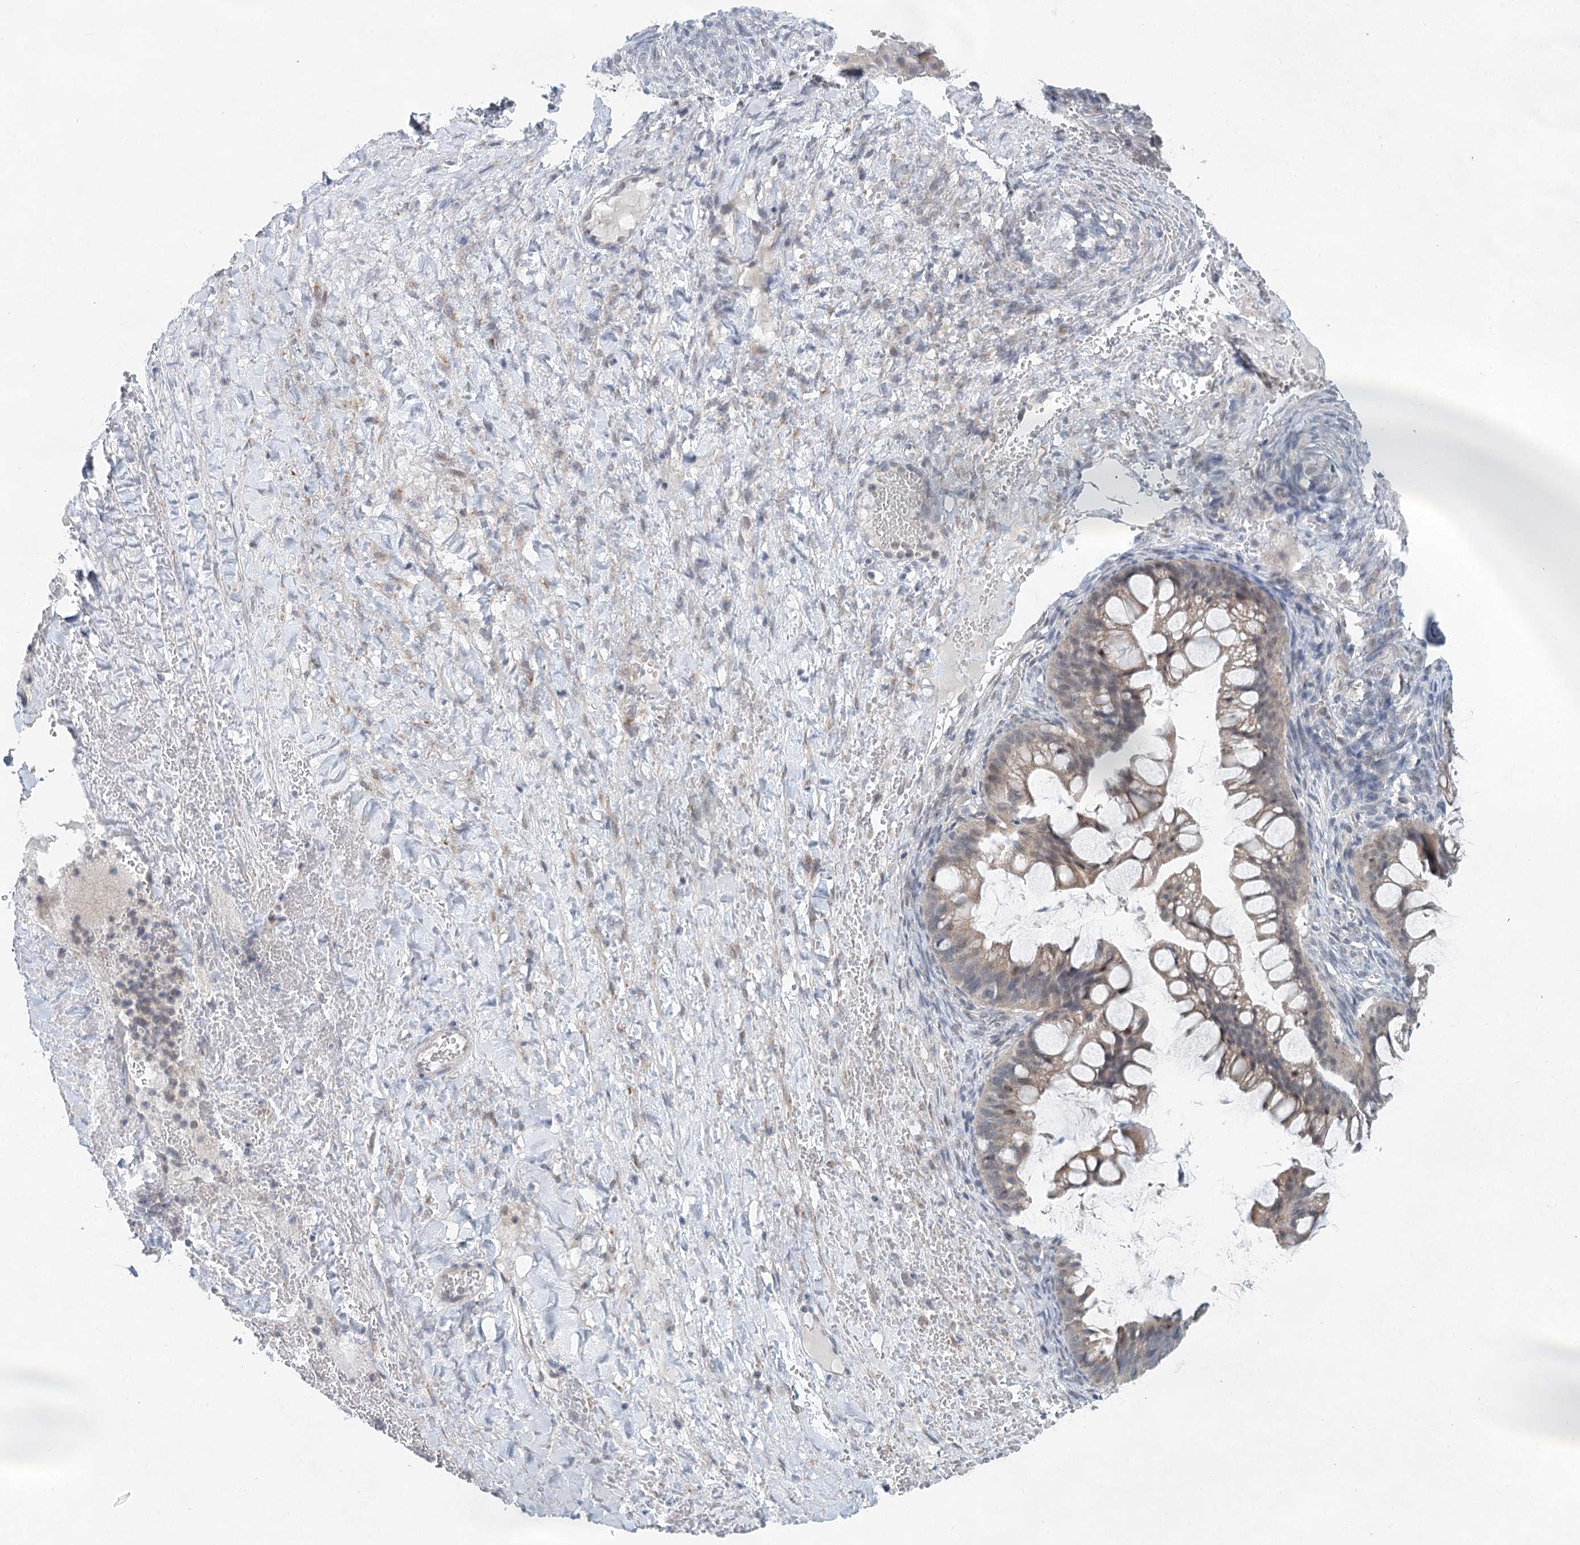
{"staining": {"intensity": "weak", "quantity": "25%-75%", "location": "cytoplasmic/membranous,nuclear"}, "tissue": "ovarian cancer", "cell_type": "Tumor cells", "image_type": "cancer", "snomed": [{"axis": "morphology", "description": "Cystadenocarcinoma, mucinous, NOS"}, {"axis": "topography", "description": "Ovary"}], "caption": "Ovarian cancer (mucinous cystadenocarcinoma) stained with a brown dye displays weak cytoplasmic/membranous and nuclear positive positivity in approximately 25%-75% of tumor cells.", "gene": "BLTP1", "patient": {"sex": "female", "age": 73}}